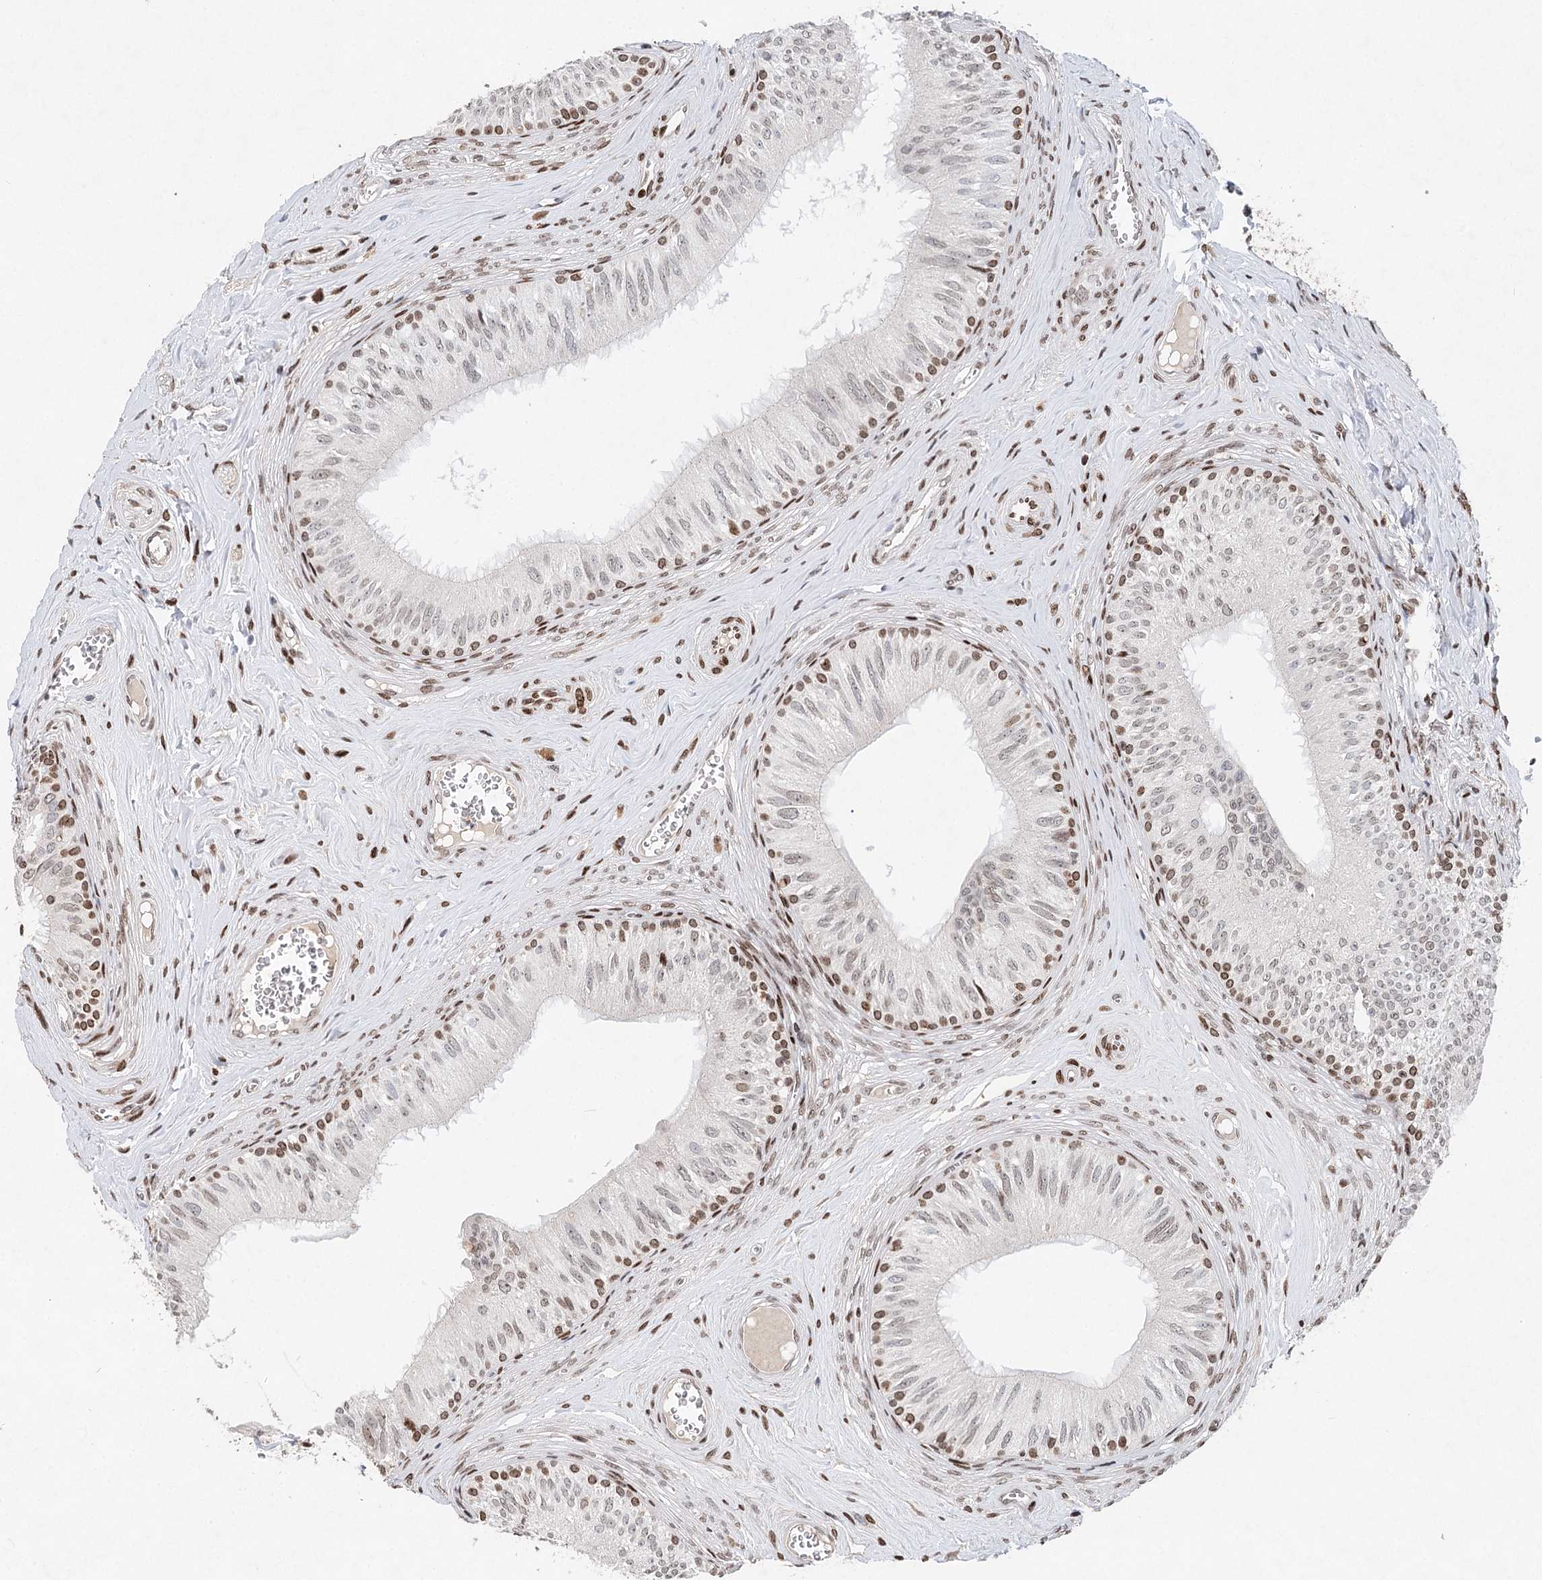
{"staining": {"intensity": "moderate", "quantity": "25%-75%", "location": "nuclear"}, "tissue": "epididymis", "cell_type": "Glandular cells", "image_type": "normal", "snomed": [{"axis": "morphology", "description": "Normal tissue, NOS"}, {"axis": "topography", "description": "Epididymis"}], "caption": "A brown stain highlights moderate nuclear positivity of a protein in glandular cells of unremarkable epididymis. (brown staining indicates protein expression, while blue staining denotes nuclei).", "gene": "FRMD4A", "patient": {"sex": "male", "age": 46}}